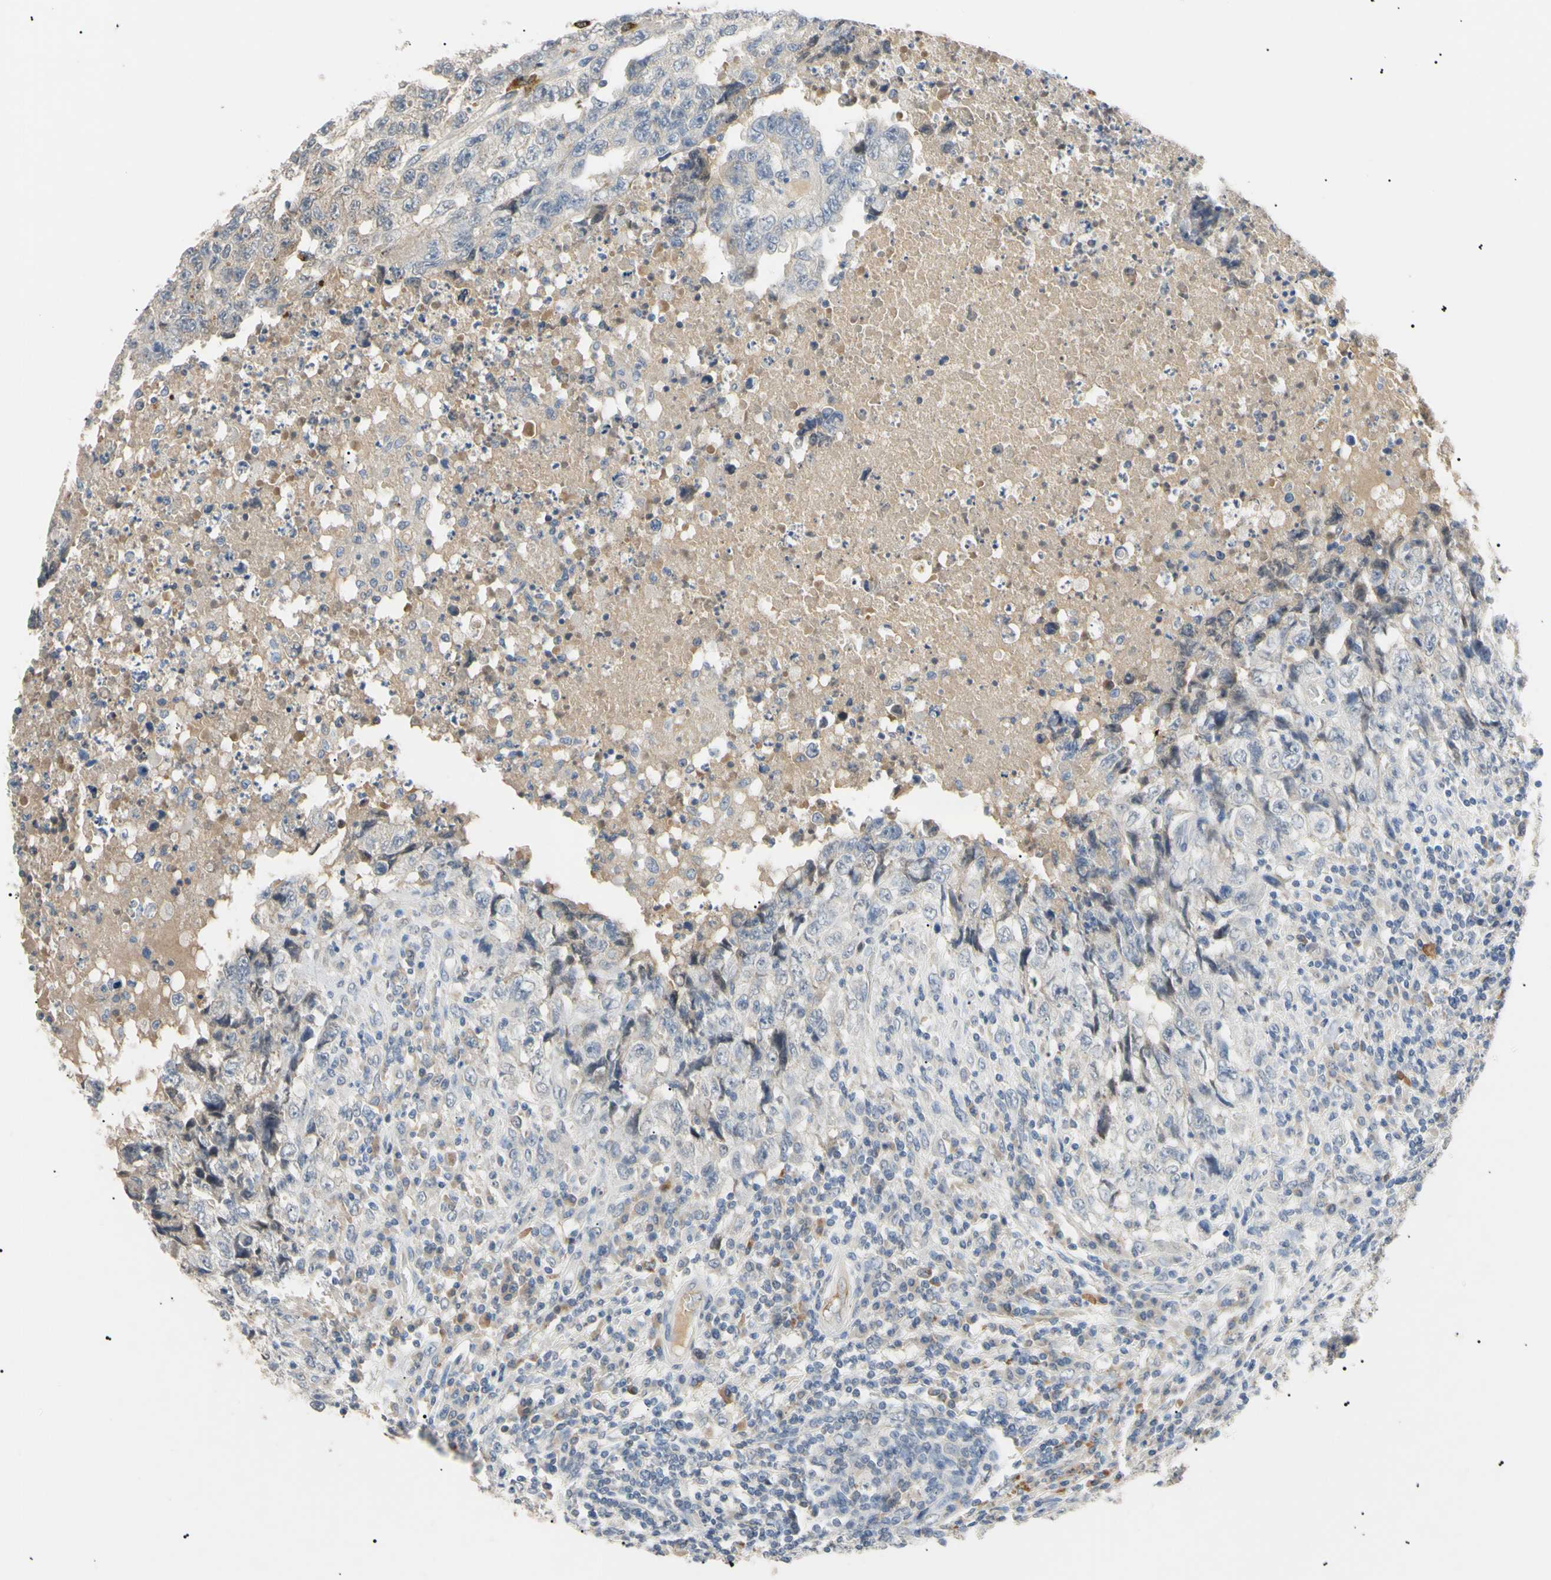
{"staining": {"intensity": "negative", "quantity": "none", "location": "none"}, "tissue": "testis cancer", "cell_type": "Tumor cells", "image_type": "cancer", "snomed": [{"axis": "morphology", "description": "Necrosis, NOS"}, {"axis": "morphology", "description": "Carcinoma, Embryonal, NOS"}, {"axis": "topography", "description": "Testis"}], "caption": "The immunohistochemistry (IHC) histopathology image has no significant expression in tumor cells of testis cancer tissue.", "gene": "CGB3", "patient": {"sex": "male", "age": 19}}